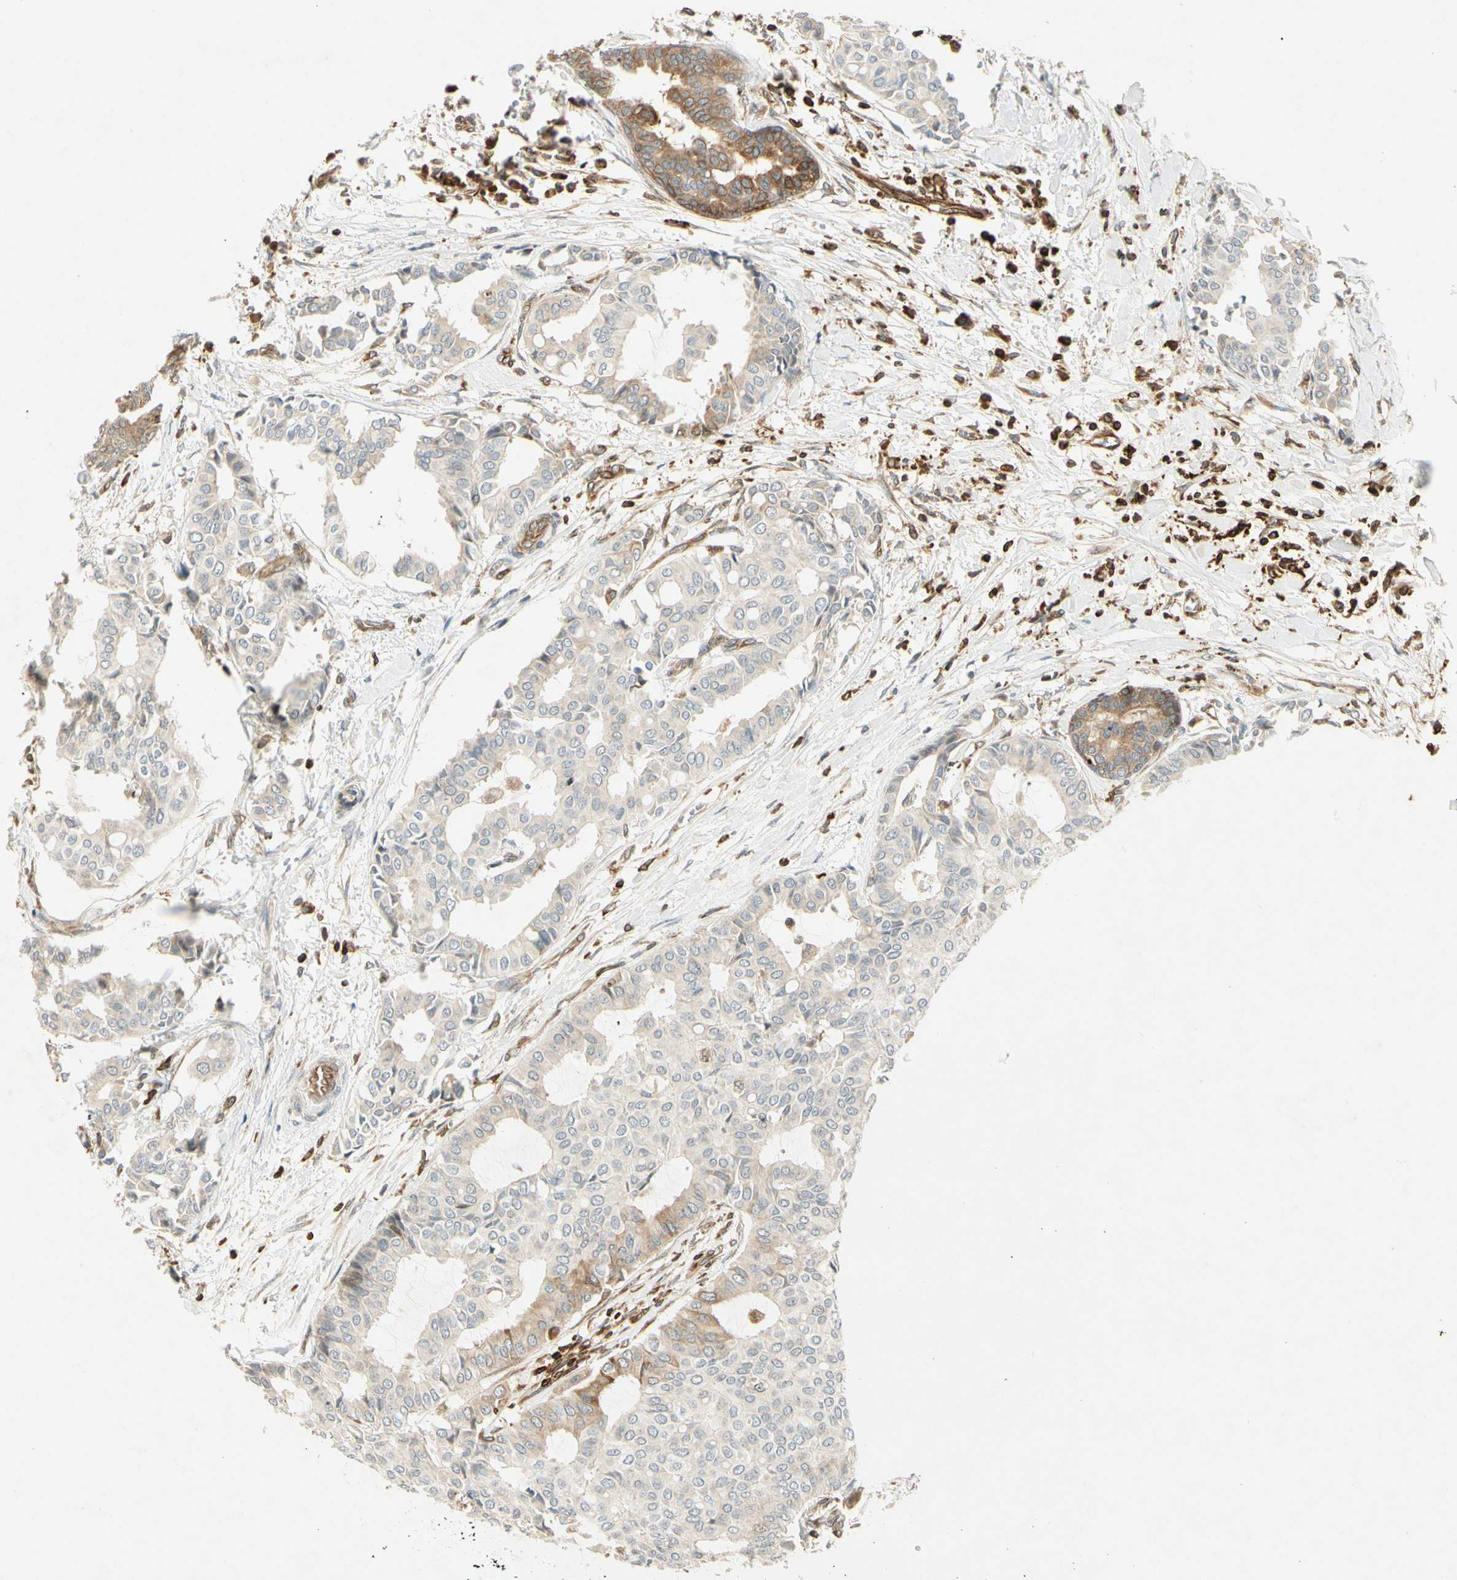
{"staining": {"intensity": "moderate", "quantity": "25%-75%", "location": "cytoplasmic/membranous"}, "tissue": "head and neck cancer", "cell_type": "Tumor cells", "image_type": "cancer", "snomed": [{"axis": "morphology", "description": "Adenocarcinoma, NOS"}, {"axis": "topography", "description": "Salivary gland"}, {"axis": "topography", "description": "Head-Neck"}], "caption": "Head and neck cancer was stained to show a protein in brown. There is medium levels of moderate cytoplasmic/membranous staining in about 25%-75% of tumor cells.", "gene": "TAPBP", "patient": {"sex": "female", "age": 59}}